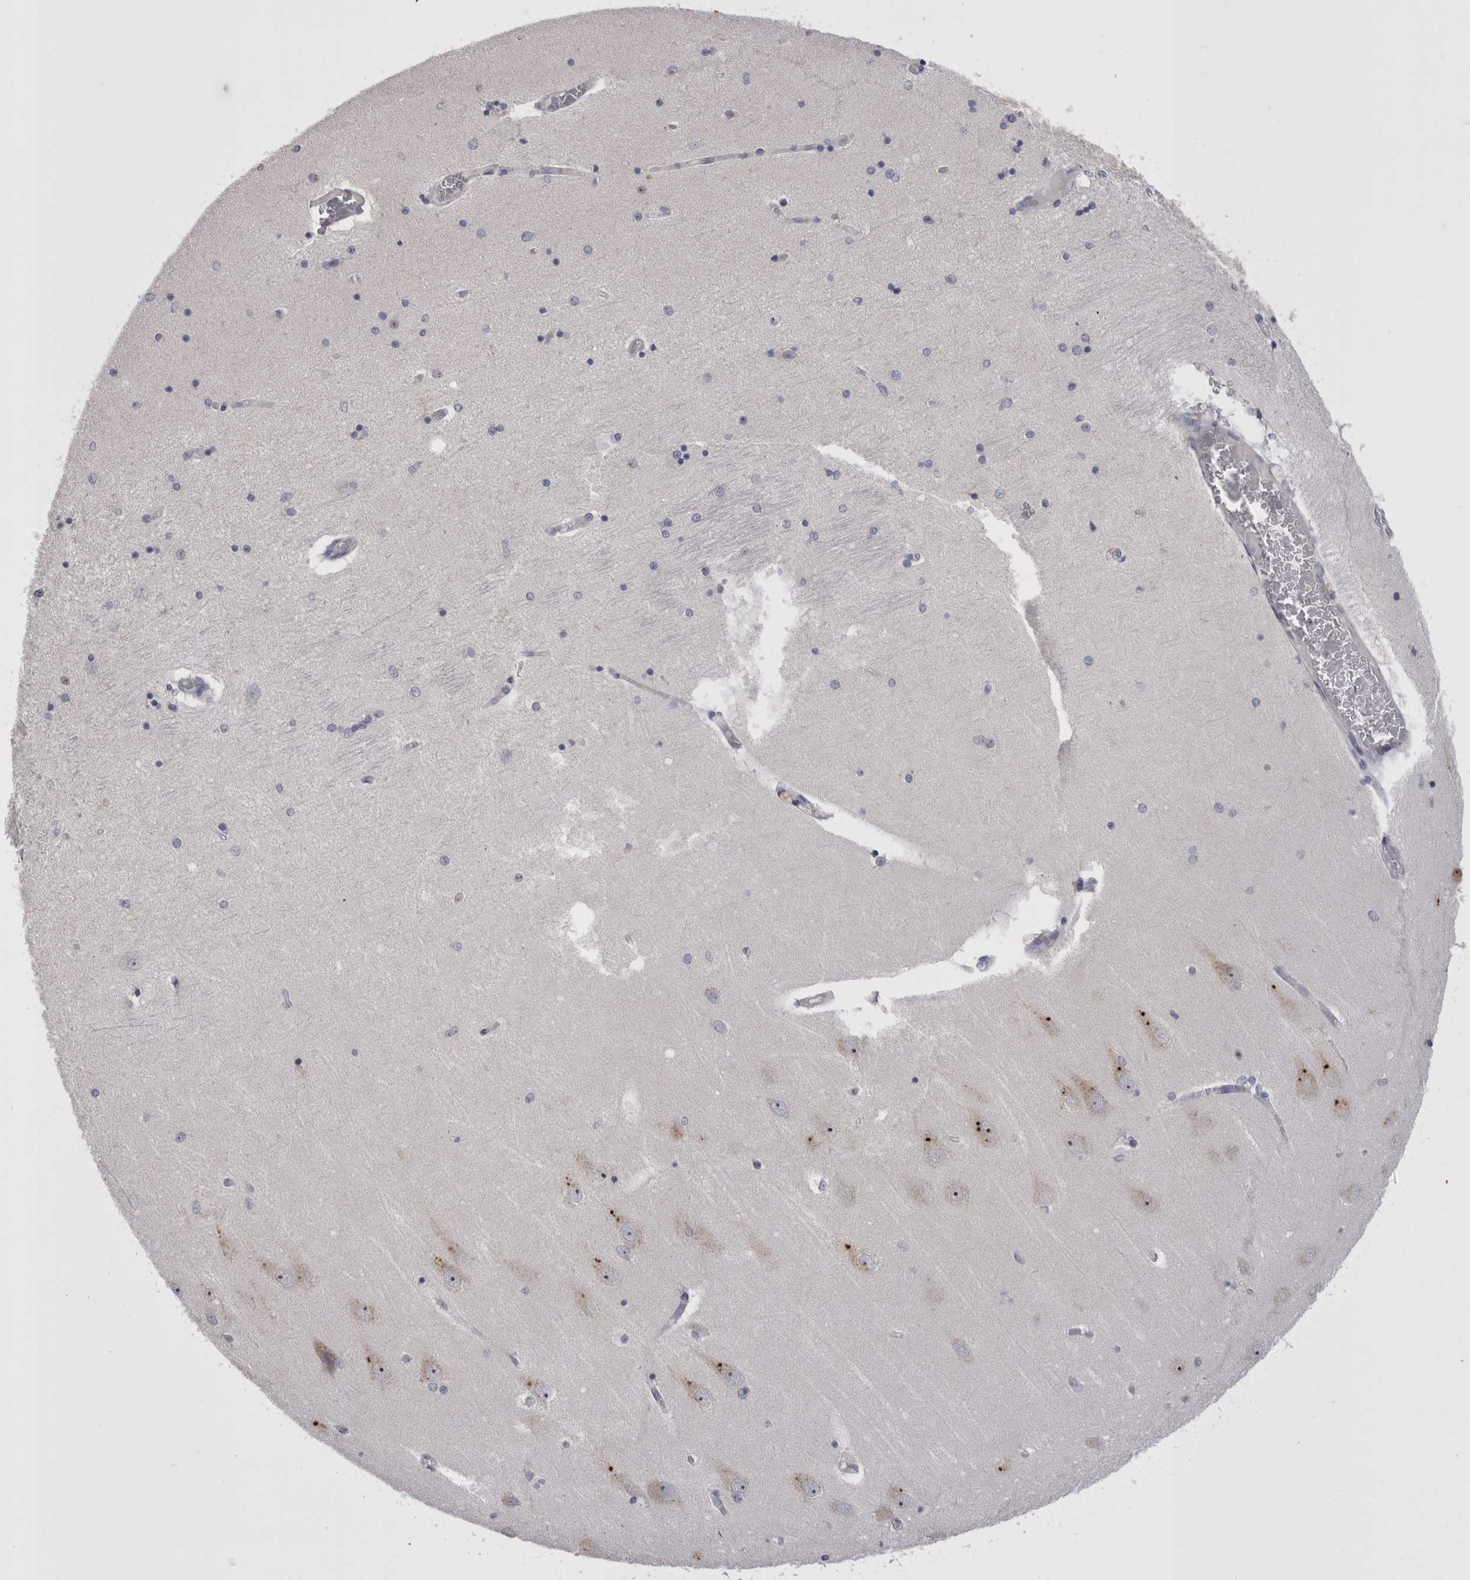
{"staining": {"intensity": "negative", "quantity": "none", "location": "none"}, "tissue": "hippocampus", "cell_type": "Glial cells", "image_type": "normal", "snomed": [{"axis": "morphology", "description": "Normal tissue, NOS"}, {"axis": "topography", "description": "Hippocampus"}], "caption": "Hippocampus stained for a protein using IHC reveals no positivity glial cells.", "gene": "PWP2", "patient": {"sex": "female", "age": 54}}